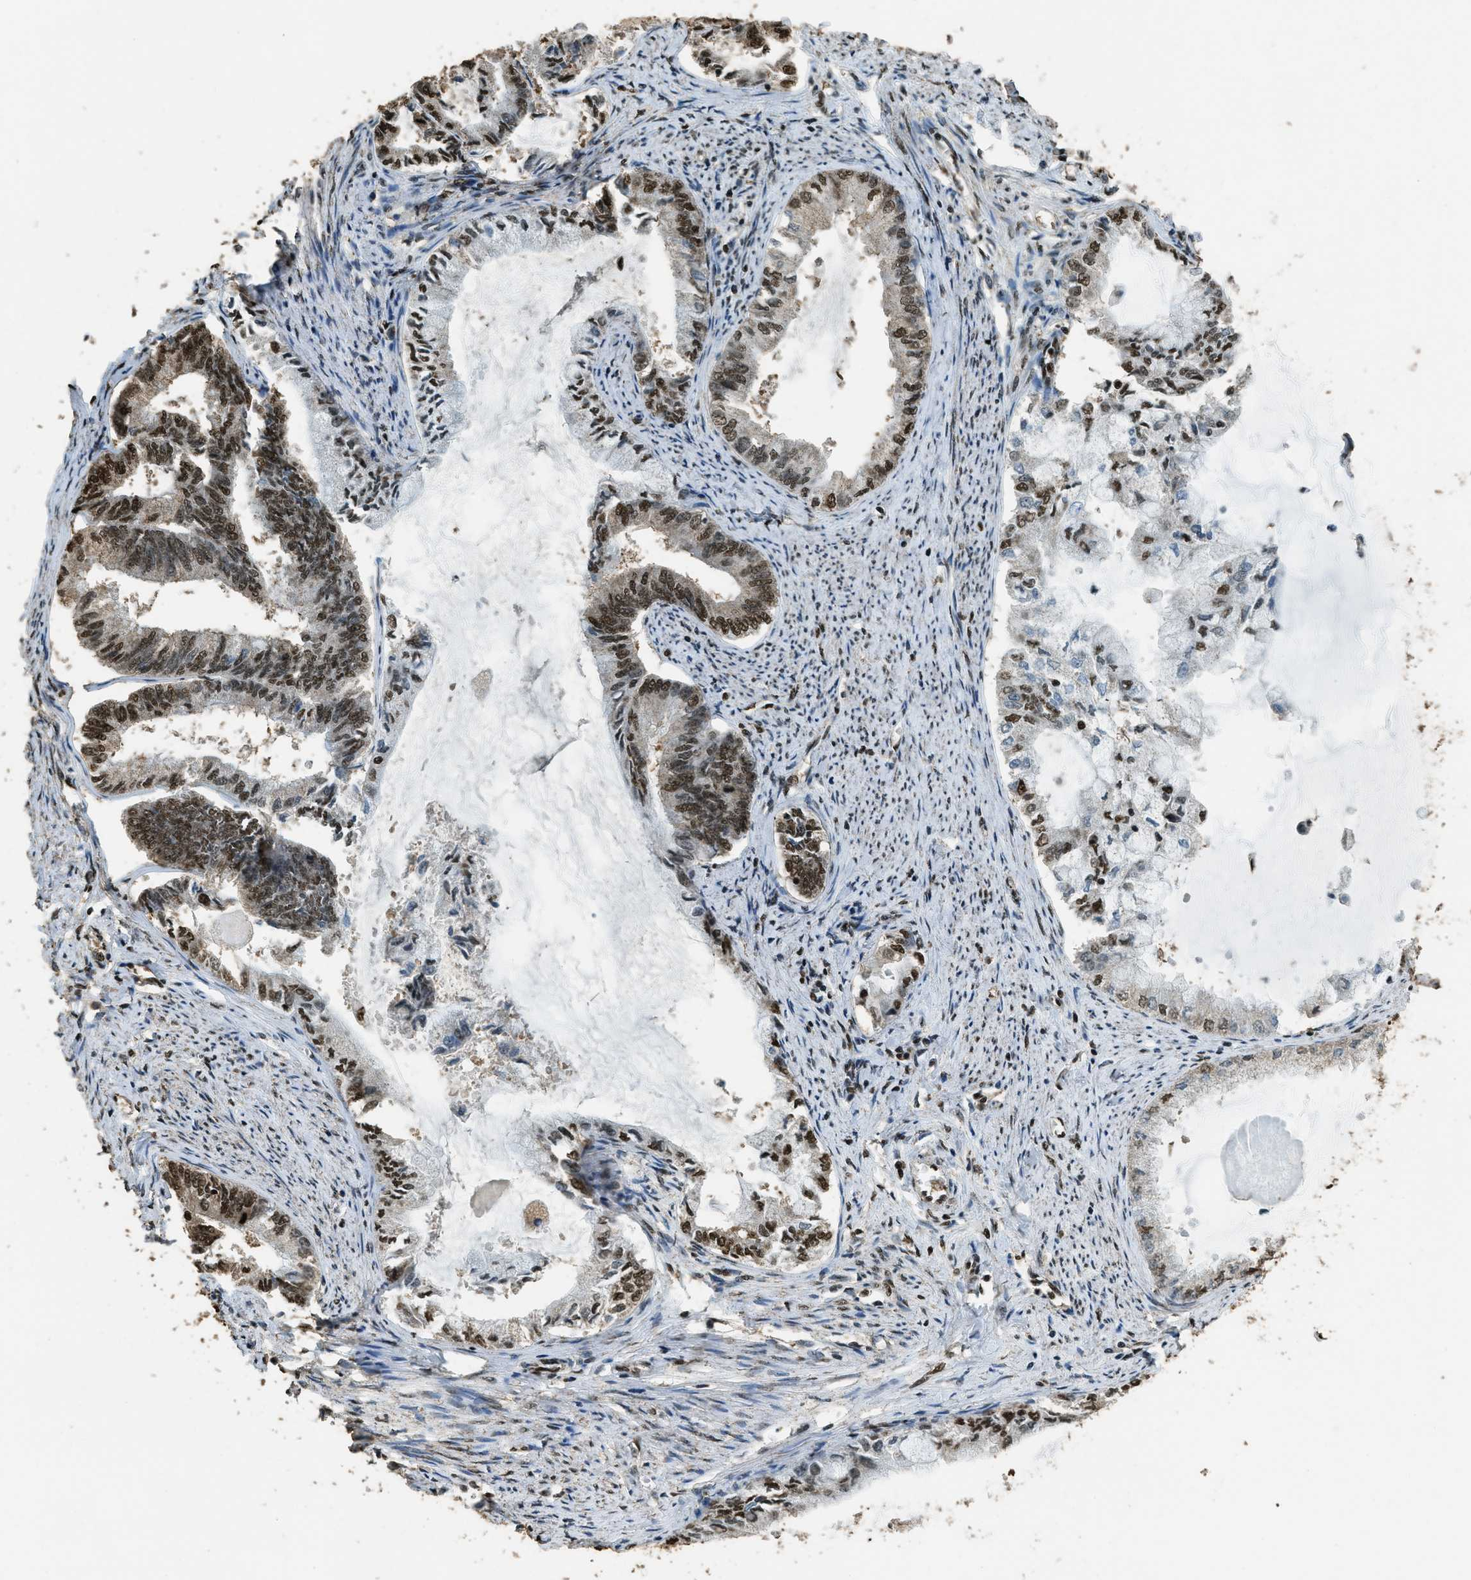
{"staining": {"intensity": "moderate", "quantity": ">75%", "location": "nuclear"}, "tissue": "endometrial cancer", "cell_type": "Tumor cells", "image_type": "cancer", "snomed": [{"axis": "morphology", "description": "Adenocarcinoma, NOS"}, {"axis": "topography", "description": "Endometrium"}], "caption": "A brown stain highlights moderate nuclear expression of a protein in adenocarcinoma (endometrial) tumor cells.", "gene": "MYB", "patient": {"sex": "female", "age": 86}}